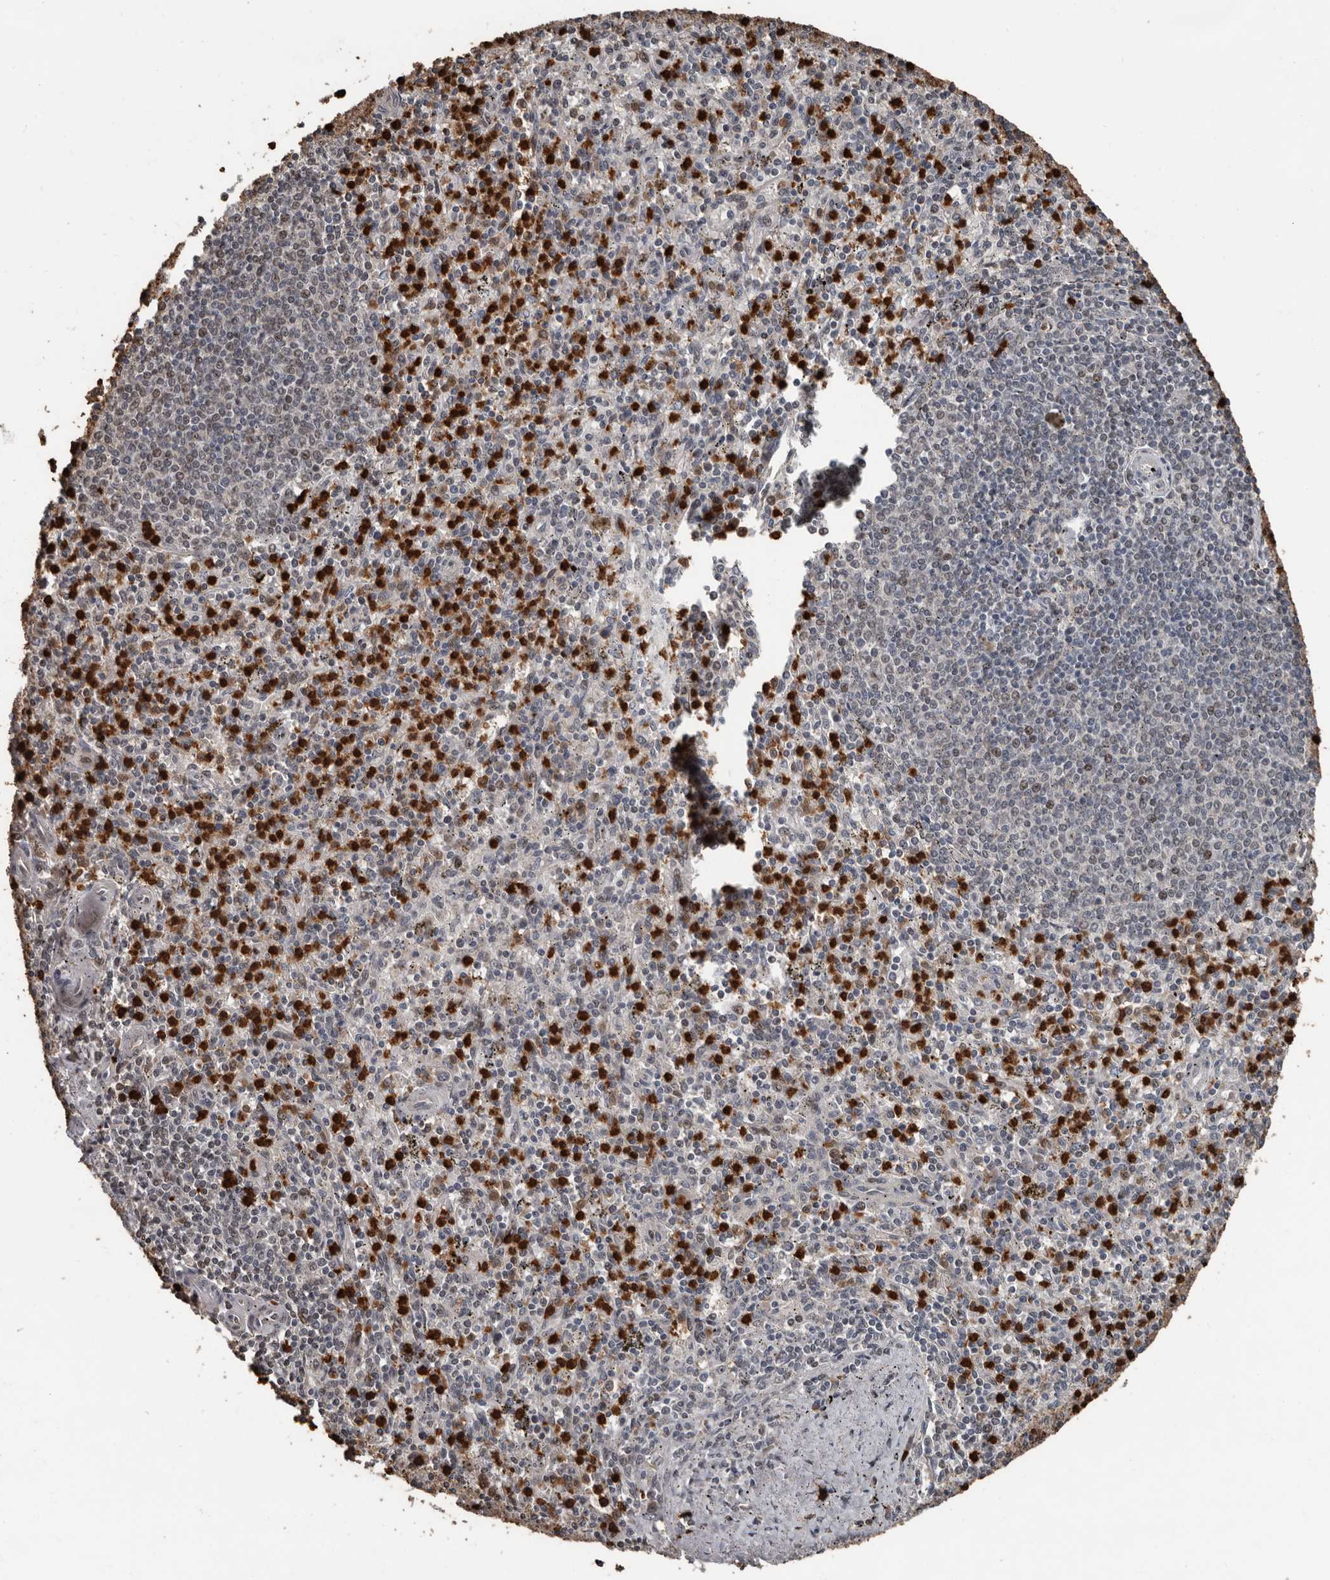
{"staining": {"intensity": "strong", "quantity": "25%-75%", "location": "nuclear"}, "tissue": "spleen", "cell_type": "Cells in red pulp", "image_type": "normal", "snomed": [{"axis": "morphology", "description": "Normal tissue, NOS"}, {"axis": "topography", "description": "Spleen"}], "caption": "IHC staining of benign spleen, which reveals high levels of strong nuclear positivity in about 25%-75% of cells in red pulp indicating strong nuclear protein staining. The staining was performed using DAB (brown) for protein detection and nuclei were counterstained in hematoxylin (blue).", "gene": "FSBP", "patient": {"sex": "male", "age": 72}}